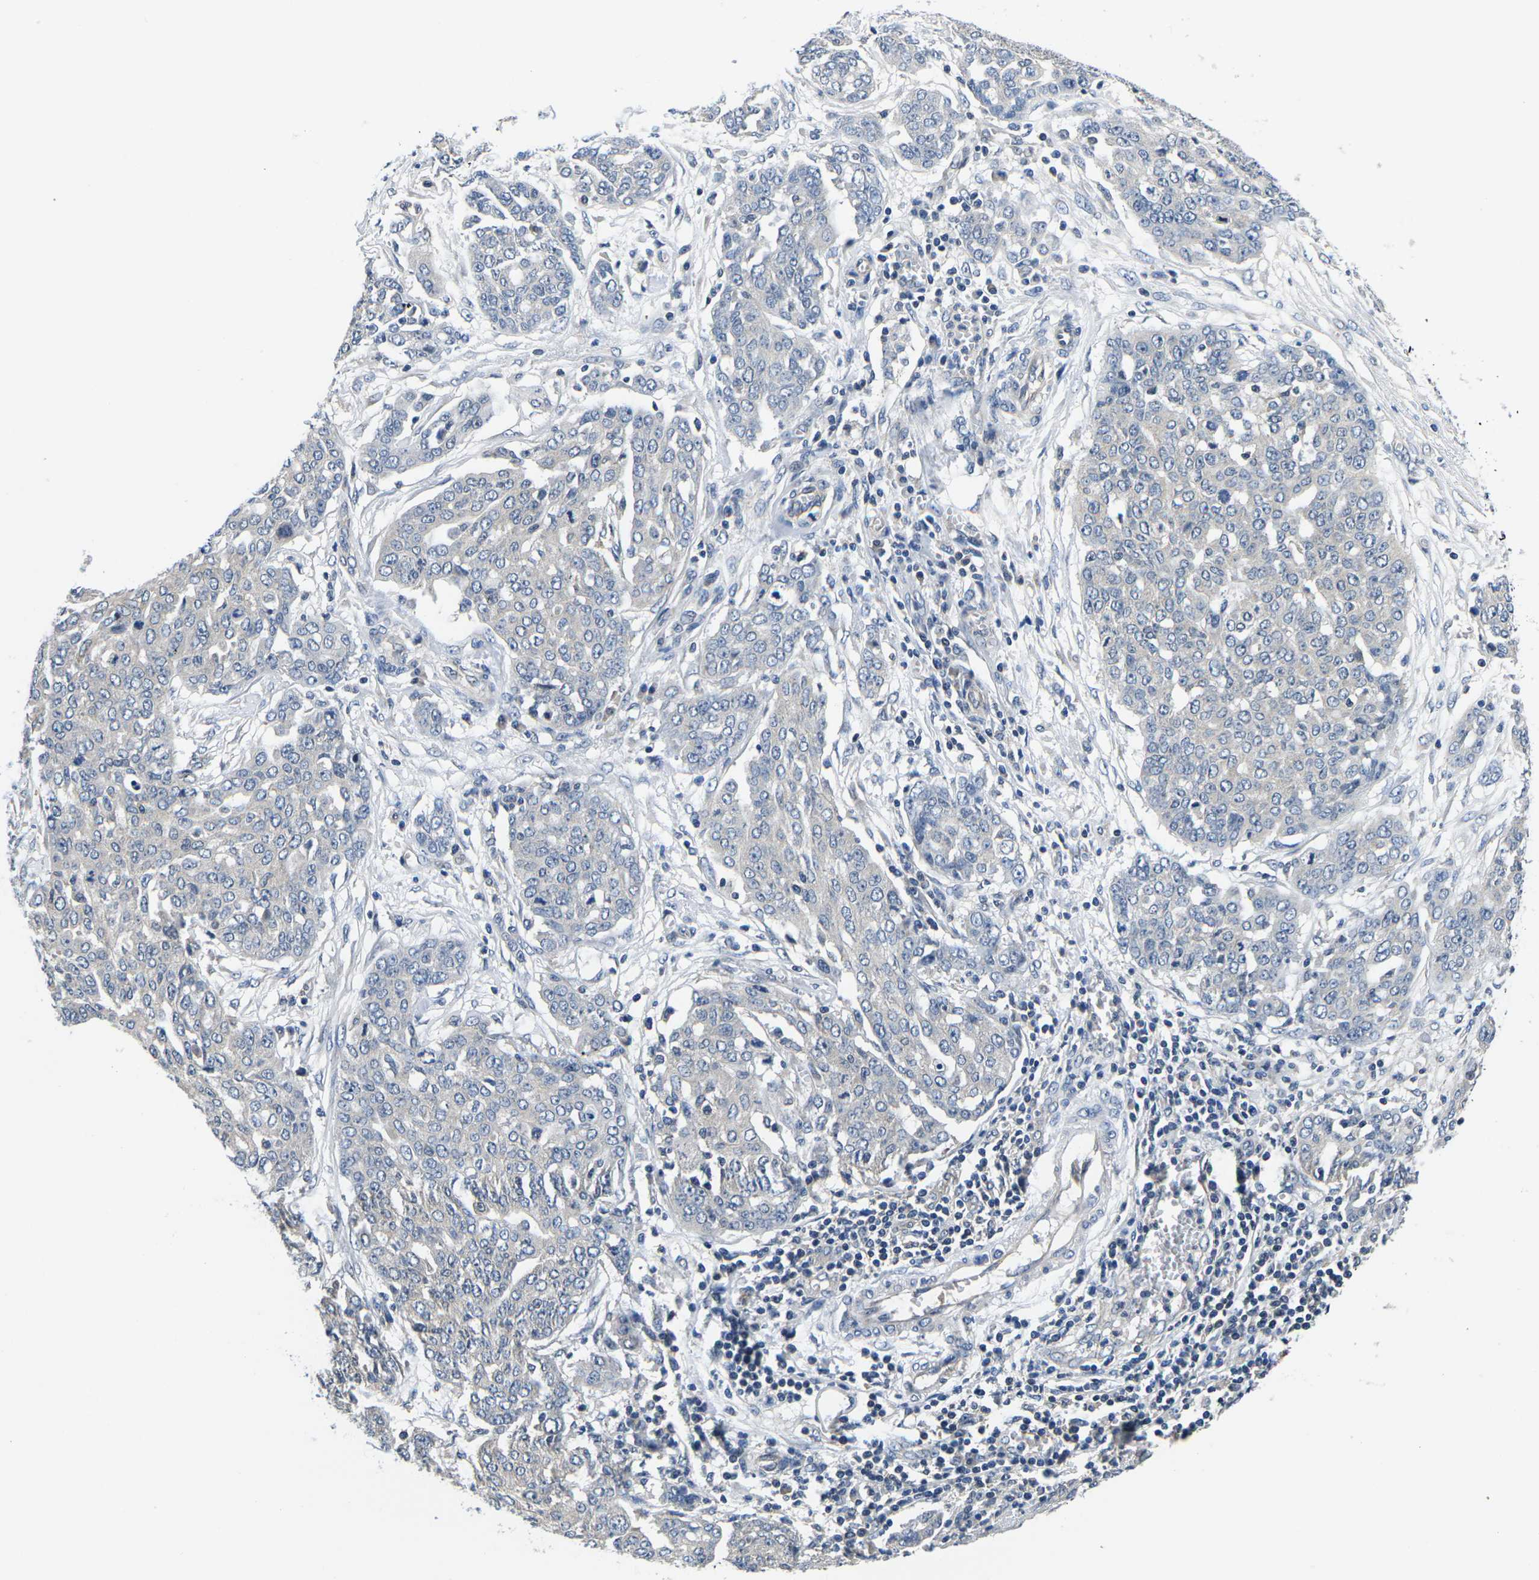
{"staining": {"intensity": "negative", "quantity": "none", "location": "none"}, "tissue": "ovarian cancer", "cell_type": "Tumor cells", "image_type": "cancer", "snomed": [{"axis": "morphology", "description": "Cystadenocarcinoma, serous, NOS"}, {"axis": "topography", "description": "Soft tissue"}, {"axis": "topography", "description": "Ovary"}], "caption": "DAB (3,3'-diaminobenzidine) immunohistochemical staining of ovarian cancer displays no significant staining in tumor cells.", "gene": "GSK3B", "patient": {"sex": "female", "age": 57}}